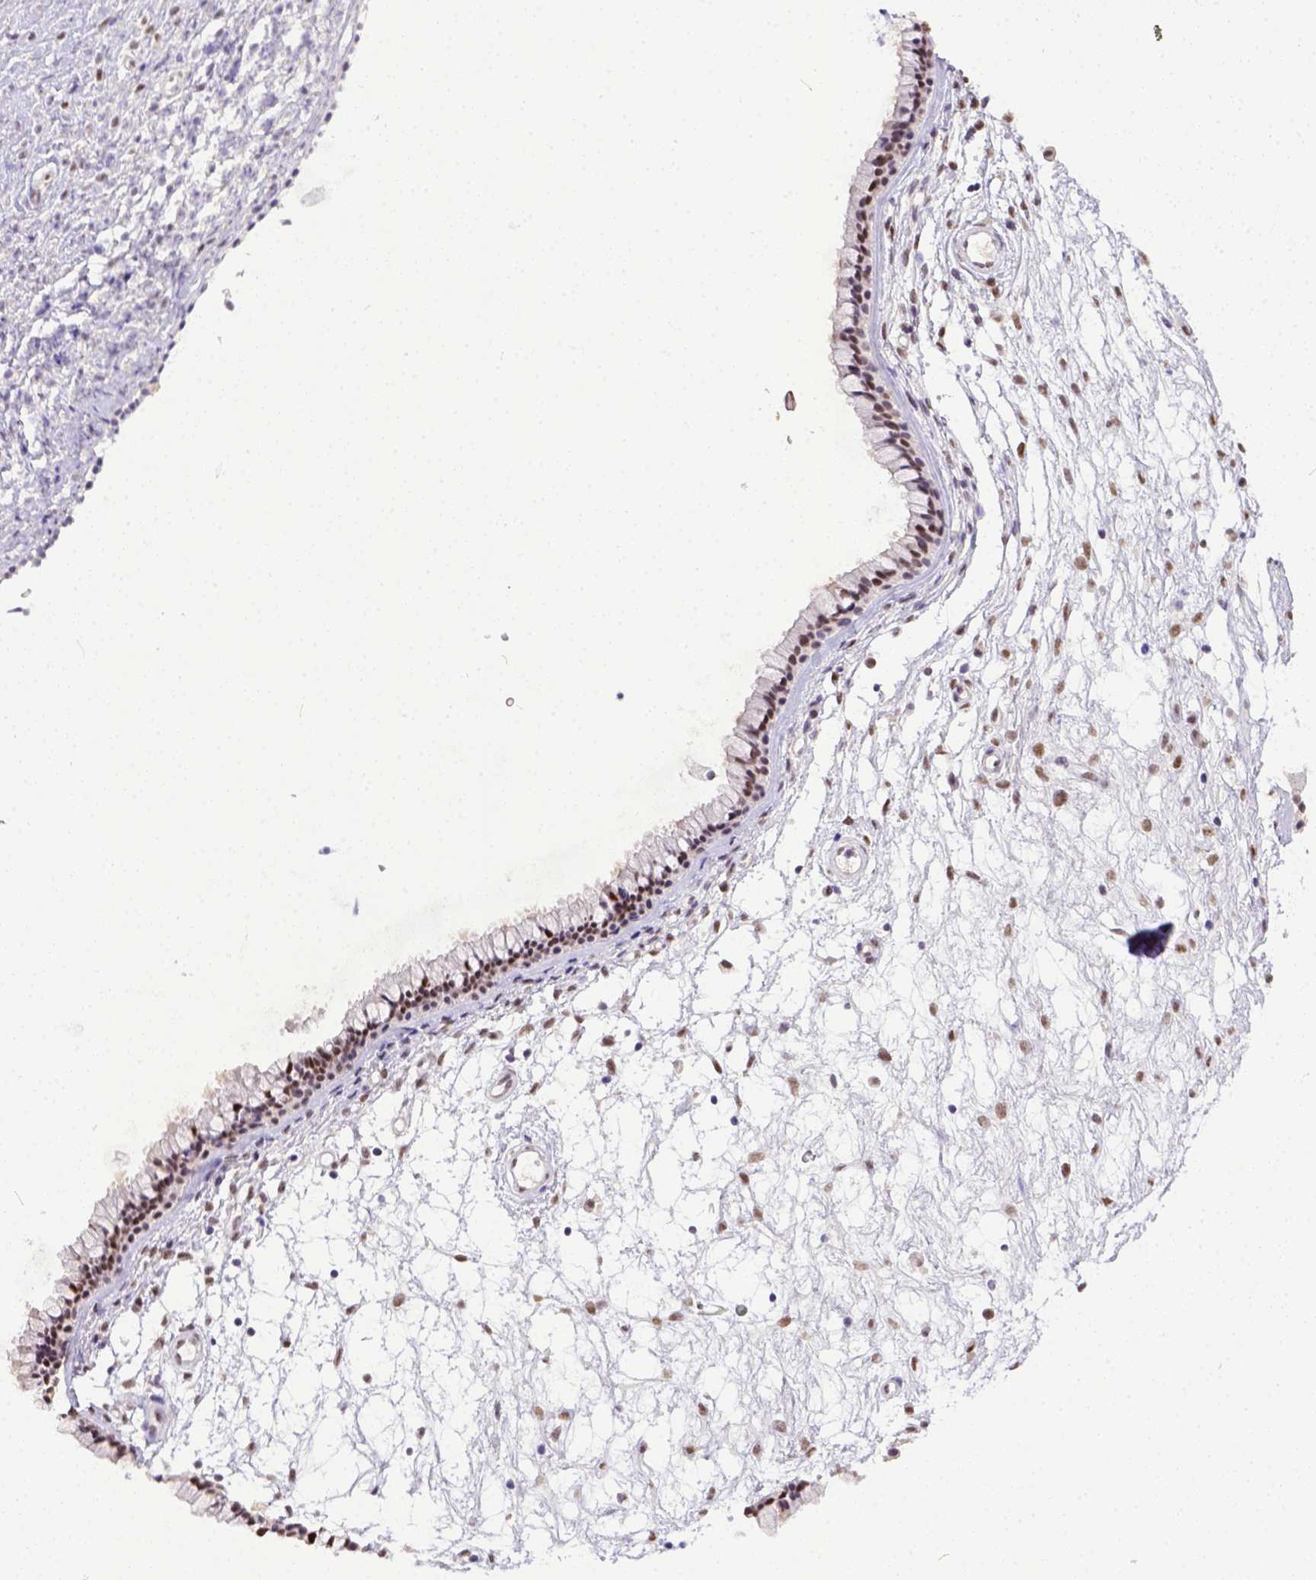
{"staining": {"intensity": "strong", "quantity": ">75%", "location": "nuclear"}, "tissue": "nasopharynx", "cell_type": "Respiratory epithelial cells", "image_type": "normal", "snomed": [{"axis": "morphology", "description": "Normal tissue, NOS"}, {"axis": "topography", "description": "Nasopharynx"}], "caption": "Nasopharynx was stained to show a protein in brown. There is high levels of strong nuclear staining in approximately >75% of respiratory epithelial cells. (DAB = brown stain, brightfield microscopy at high magnification).", "gene": "ERCC1", "patient": {"sex": "male", "age": 24}}